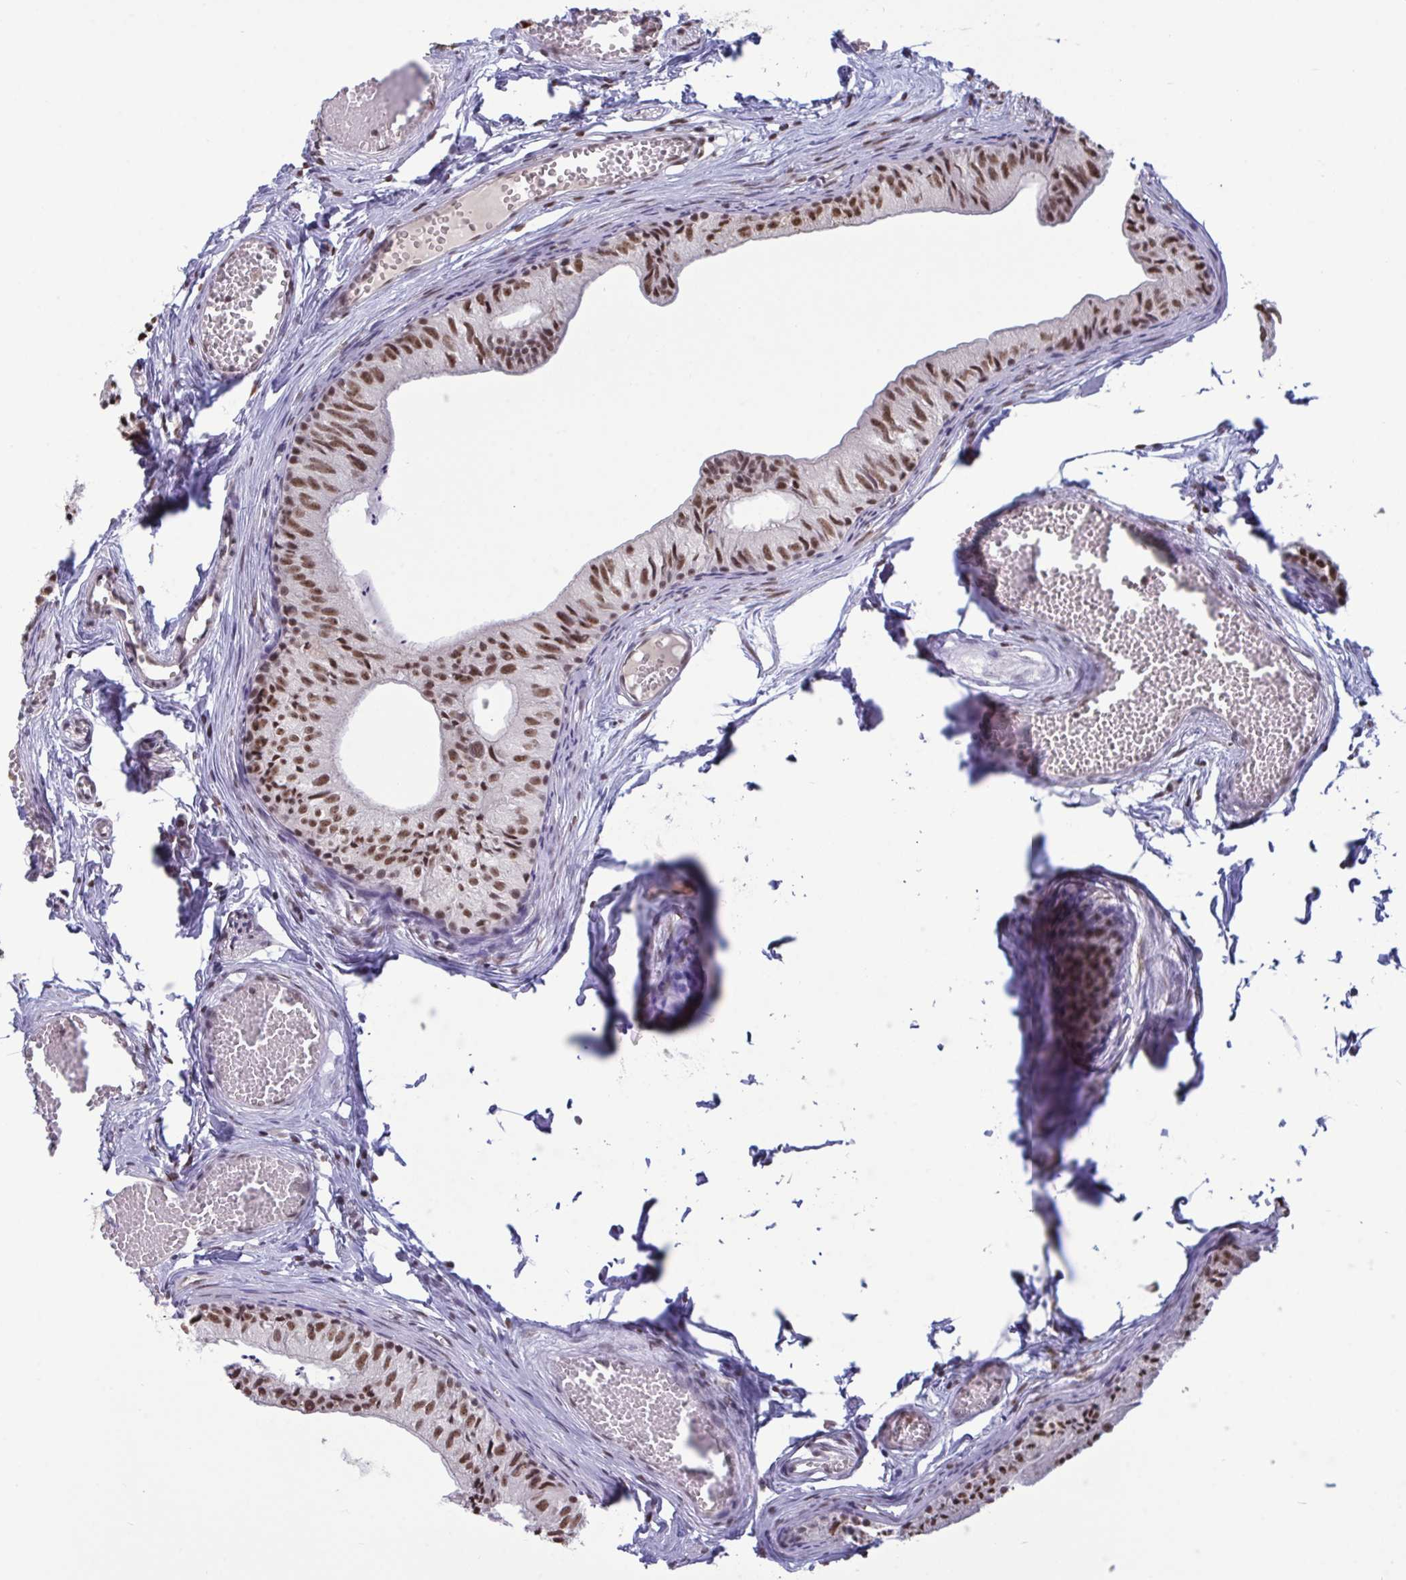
{"staining": {"intensity": "moderate", "quantity": ">75%", "location": "nuclear"}, "tissue": "epididymis", "cell_type": "Glandular cells", "image_type": "normal", "snomed": [{"axis": "morphology", "description": "Normal tissue, NOS"}, {"axis": "topography", "description": "Epididymis"}], "caption": "Moderate nuclear staining is present in about >75% of glandular cells in unremarkable epididymis.", "gene": "PUF60", "patient": {"sex": "male", "age": 25}}